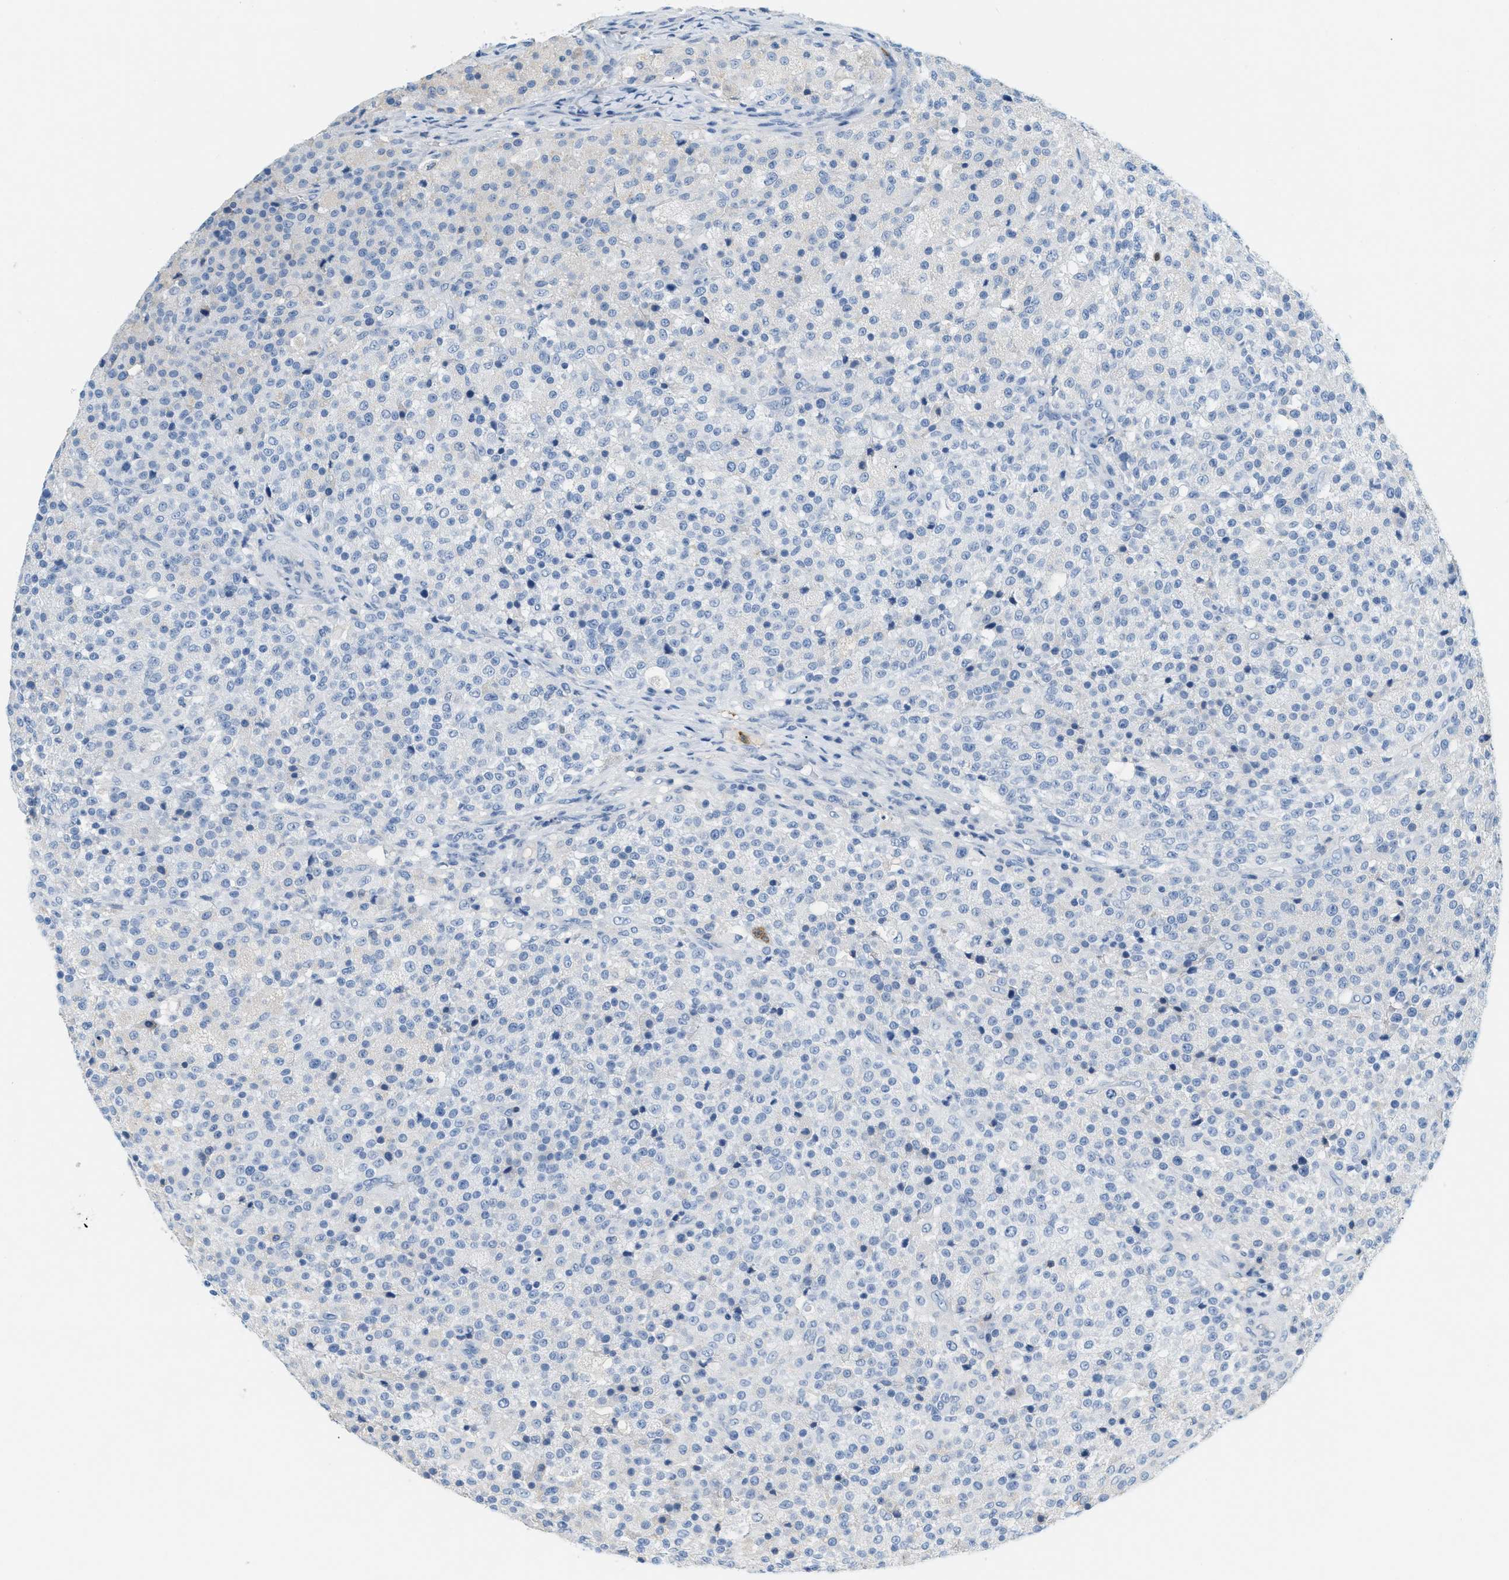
{"staining": {"intensity": "negative", "quantity": "none", "location": "none"}, "tissue": "testis cancer", "cell_type": "Tumor cells", "image_type": "cancer", "snomed": [{"axis": "morphology", "description": "Seminoma, NOS"}, {"axis": "topography", "description": "Testis"}], "caption": "Immunohistochemical staining of human testis cancer reveals no significant expression in tumor cells.", "gene": "LCN2", "patient": {"sex": "male", "age": 59}}